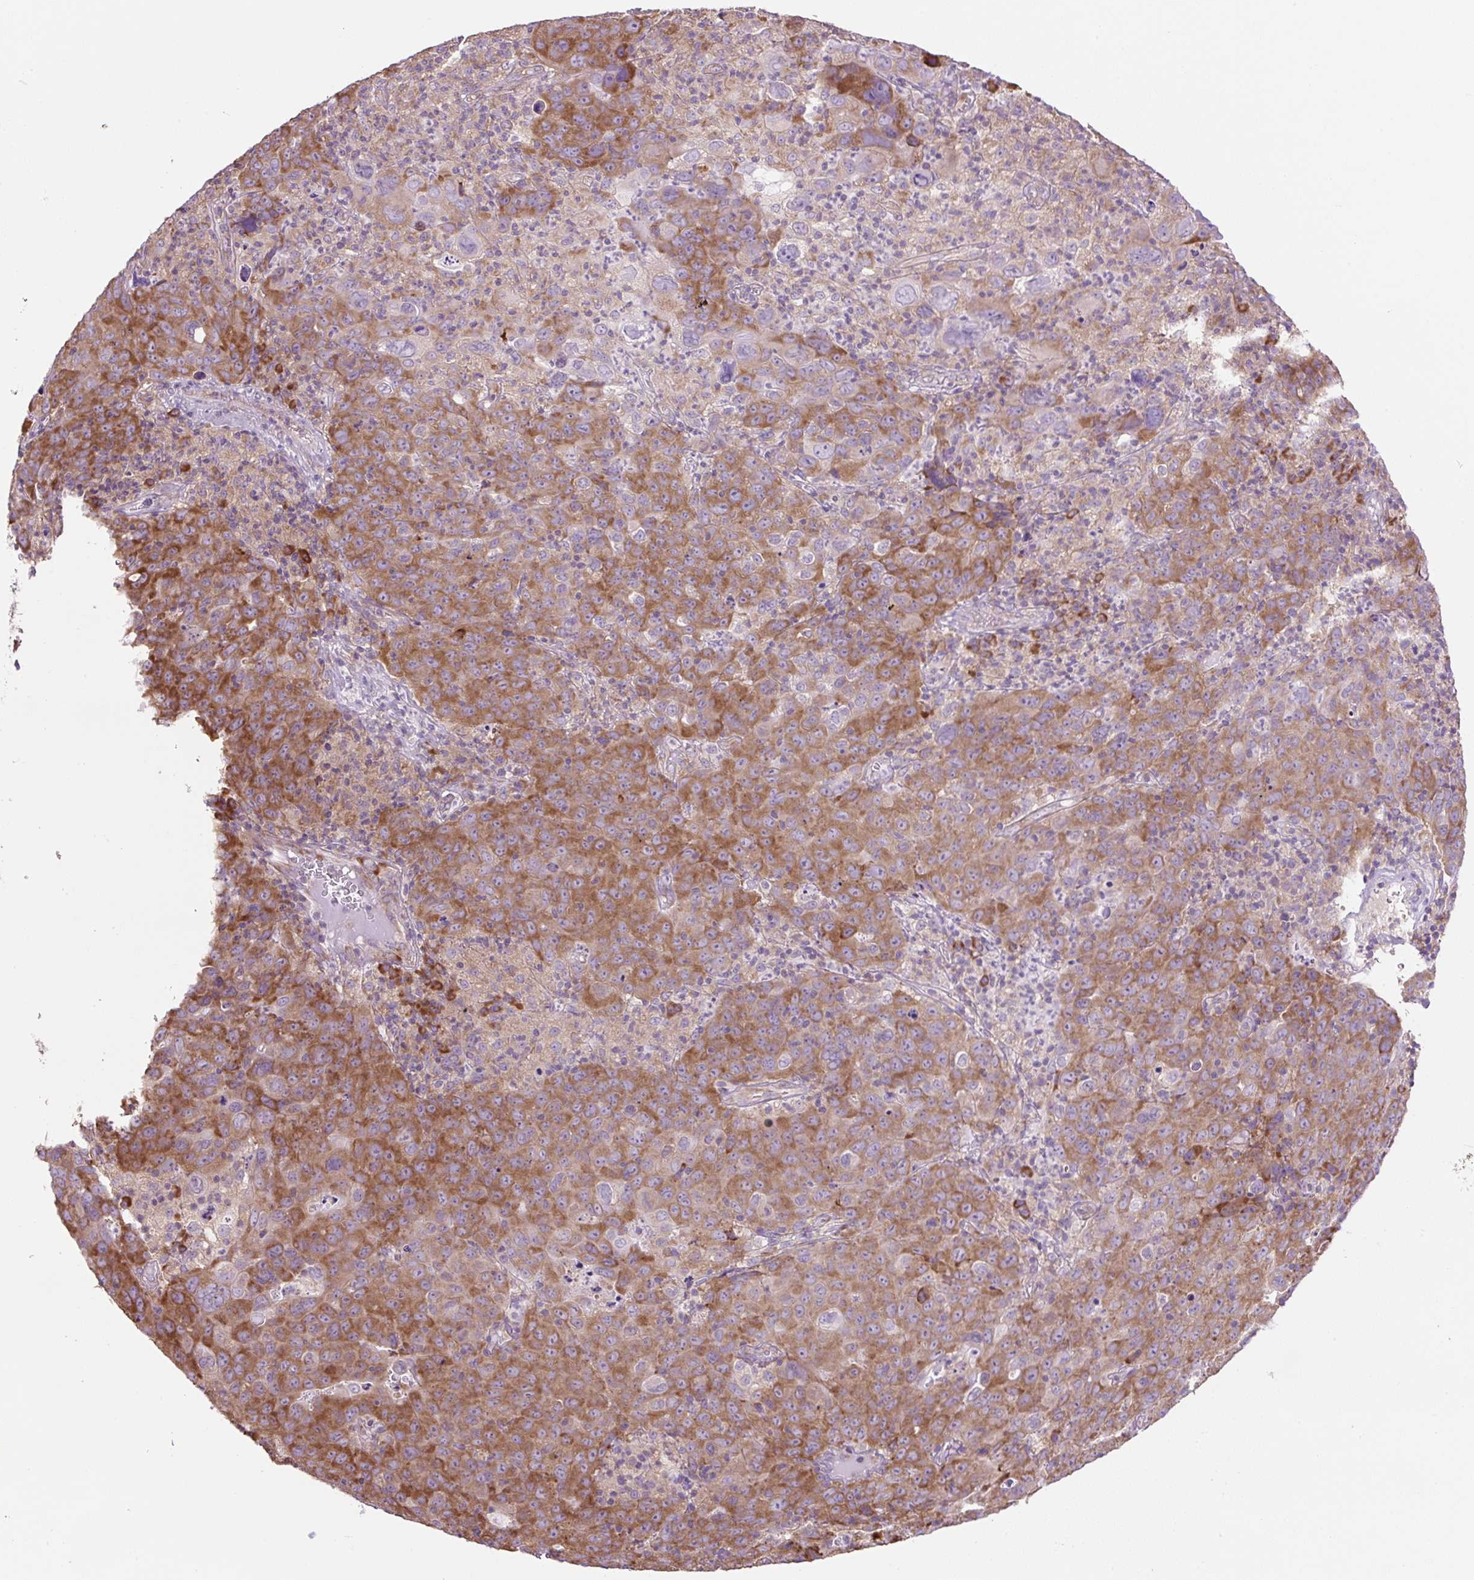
{"staining": {"intensity": "moderate", "quantity": ">75%", "location": "cytoplasmic/membranous"}, "tissue": "cervical cancer", "cell_type": "Tumor cells", "image_type": "cancer", "snomed": [{"axis": "morphology", "description": "Squamous cell carcinoma, NOS"}, {"axis": "topography", "description": "Cervix"}], "caption": "Brown immunohistochemical staining in cervical cancer (squamous cell carcinoma) demonstrates moderate cytoplasmic/membranous staining in approximately >75% of tumor cells.", "gene": "RPS23", "patient": {"sex": "female", "age": 44}}